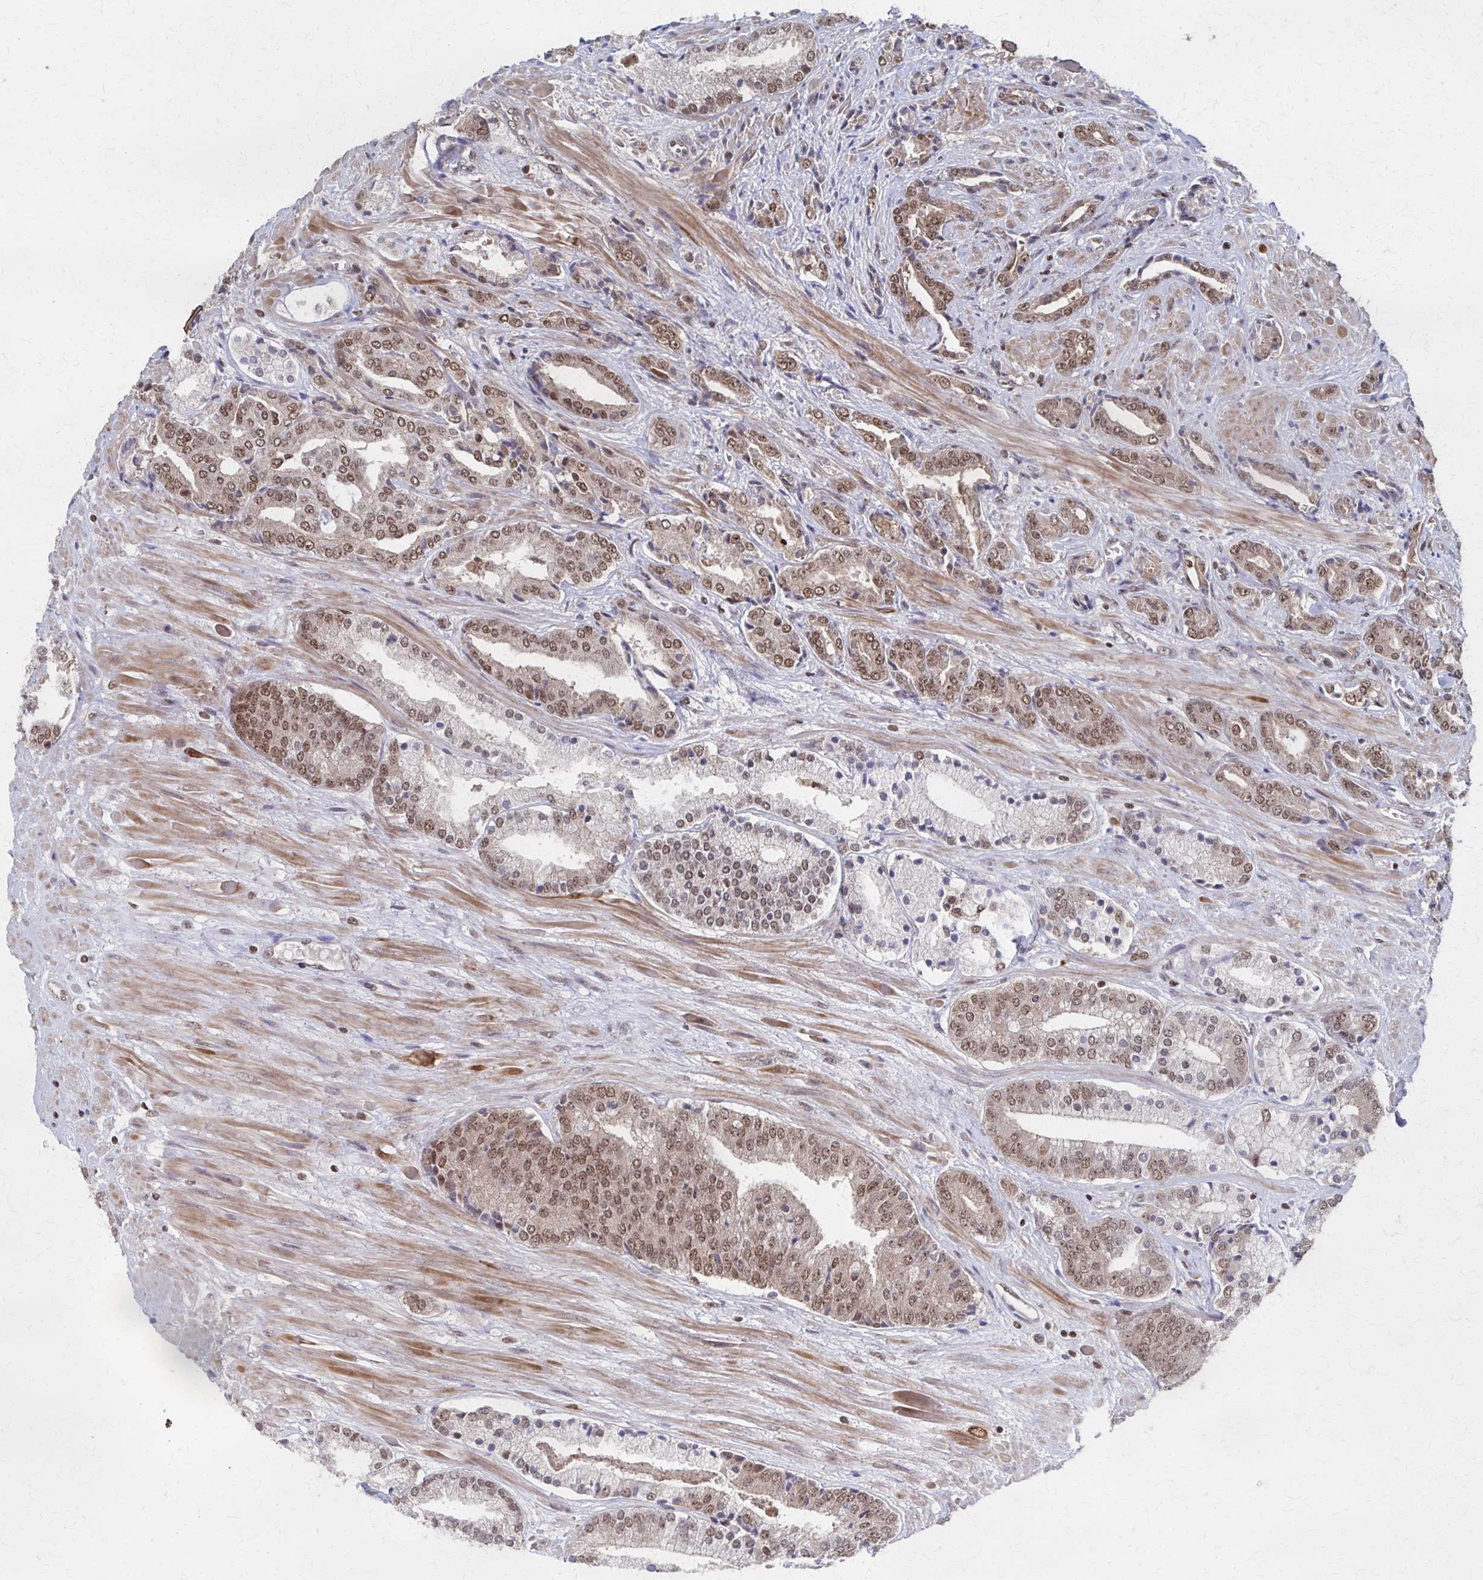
{"staining": {"intensity": "moderate", "quantity": ">75%", "location": "nuclear"}, "tissue": "prostate cancer", "cell_type": "Tumor cells", "image_type": "cancer", "snomed": [{"axis": "morphology", "description": "Adenocarcinoma, High grade"}, {"axis": "topography", "description": "Prostate"}], "caption": "Immunohistochemistry (IHC) micrograph of neoplastic tissue: prostate cancer (high-grade adenocarcinoma) stained using immunohistochemistry exhibits medium levels of moderate protein expression localized specifically in the nuclear of tumor cells, appearing as a nuclear brown color.", "gene": "GTF2B", "patient": {"sex": "male", "age": 56}}